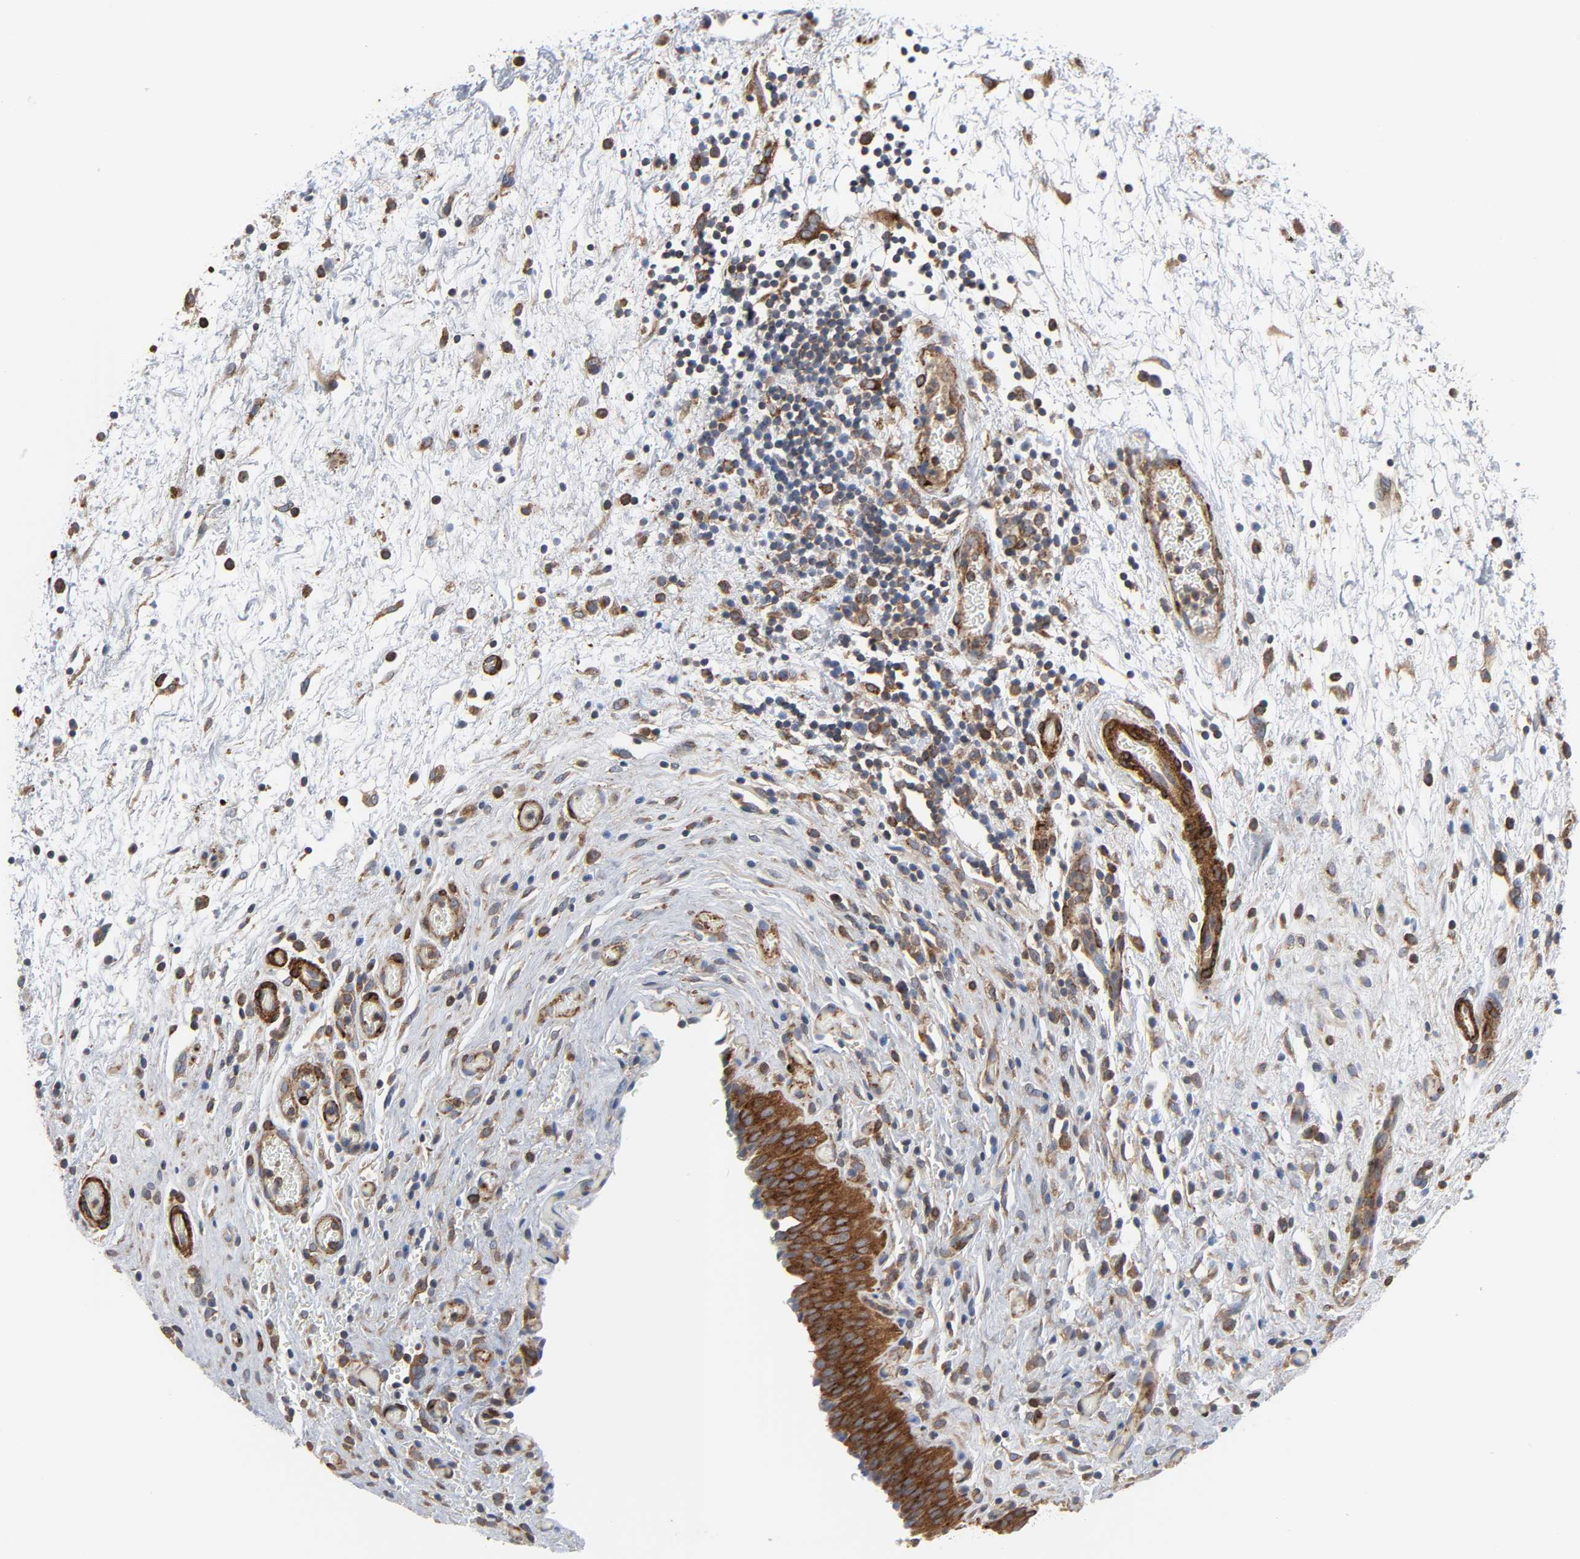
{"staining": {"intensity": "strong", "quantity": ">75%", "location": "cytoplasmic/membranous"}, "tissue": "urinary bladder", "cell_type": "Urothelial cells", "image_type": "normal", "snomed": [{"axis": "morphology", "description": "Normal tissue, NOS"}, {"axis": "topography", "description": "Urinary bladder"}], "caption": "Protein expression analysis of unremarkable urinary bladder exhibits strong cytoplasmic/membranous positivity in approximately >75% of urothelial cells.", "gene": "ARHGAP1", "patient": {"sex": "male", "age": 51}}